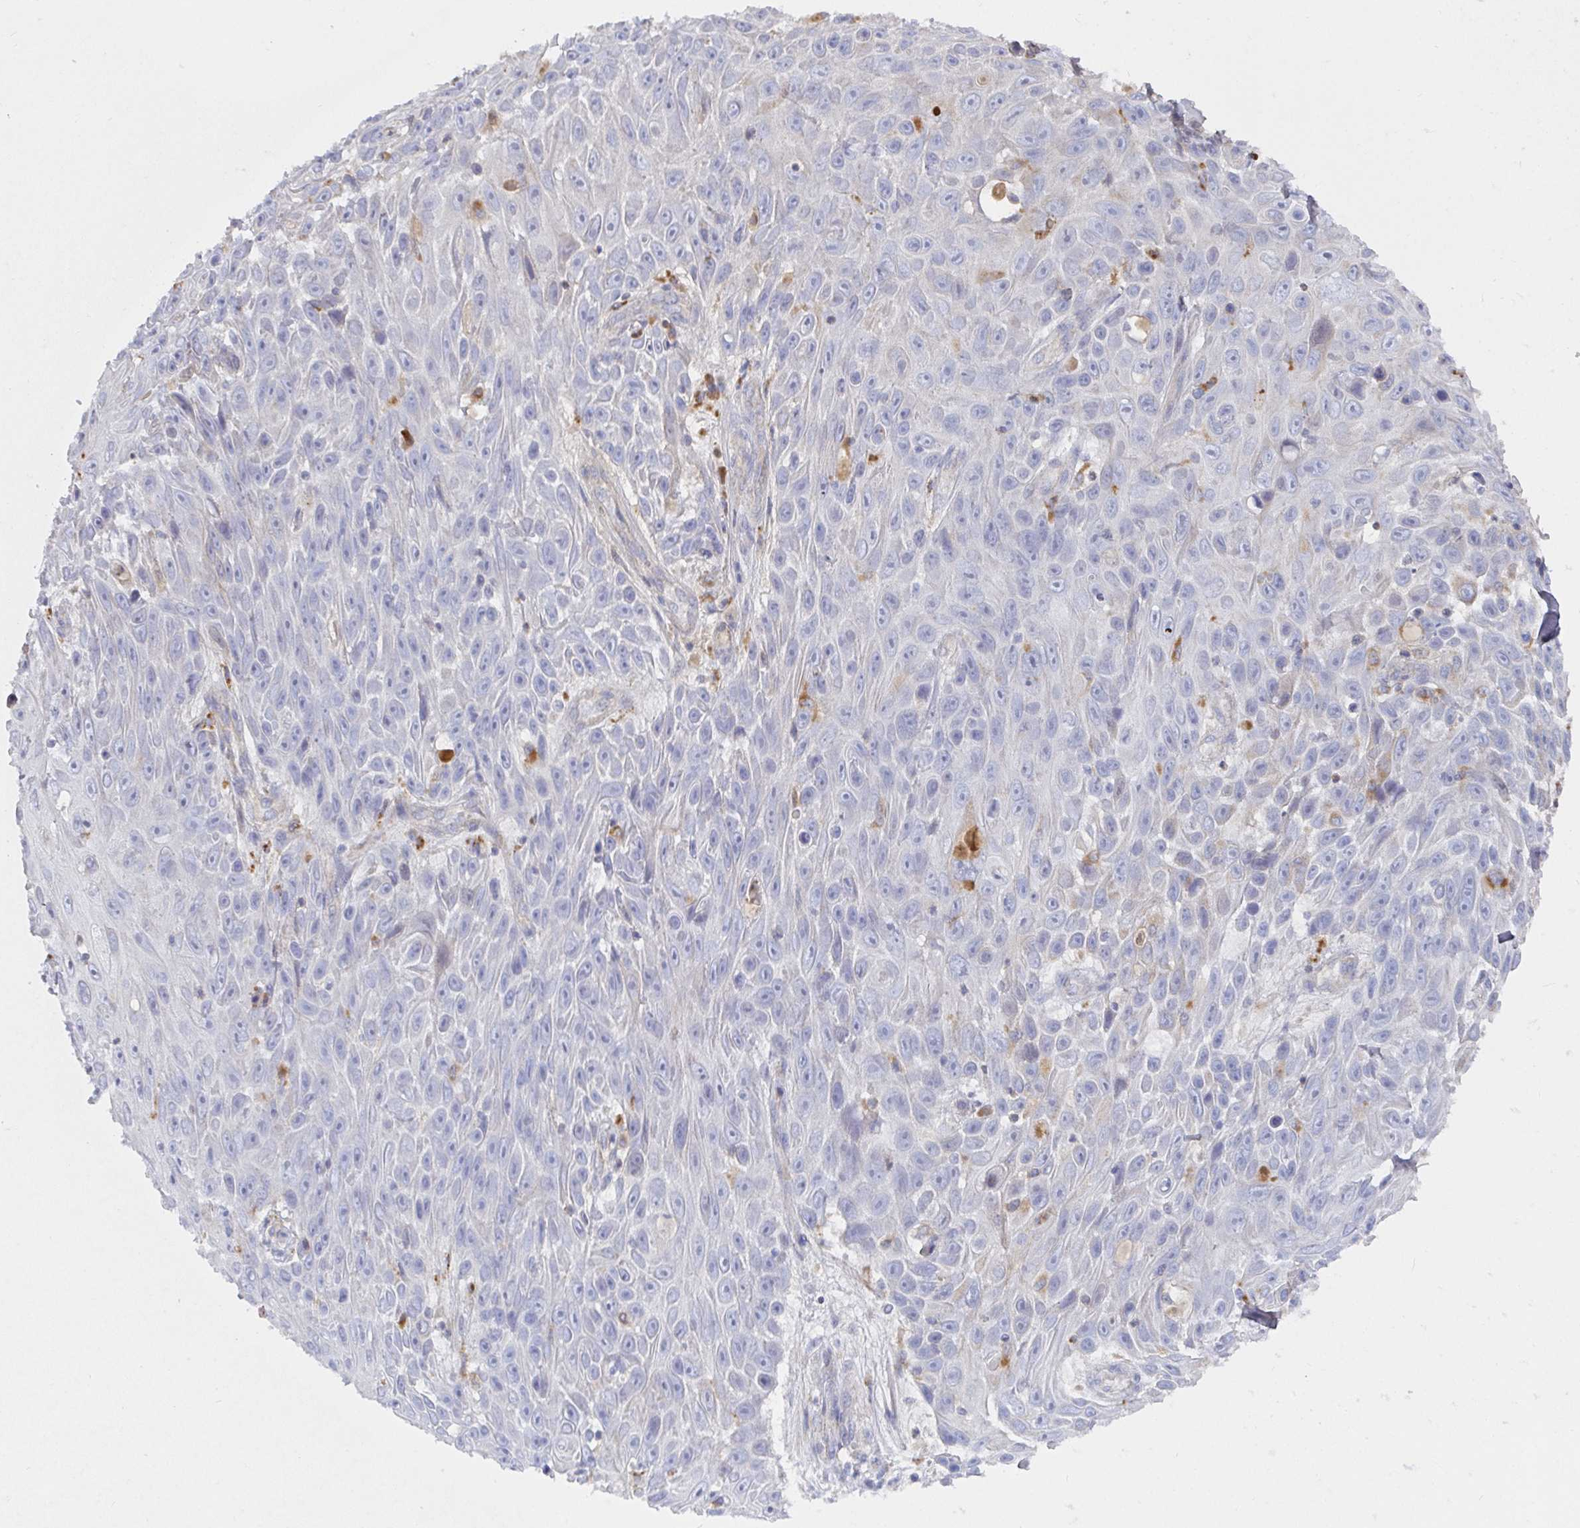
{"staining": {"intensity": "negative", "quantity": "none", "location": "none"}, "tissue": "skin cancer", "cell_type": "Tumor cells", "image_type": "cancer", "snomed": [{"axis": "morphology", "description": "Squamous cell carcinoma, NOS"}, {"axis": "topography", "description": "Skin"}], "caption": "The photomicrograph reveals no significant staining in tumor cells of skin cancer (squamous cell carcinoma). (DAB IHC with hematoxylin counter stain).", "gene": "IRAK2", "patient": {"sex": "male", "age": 82}}